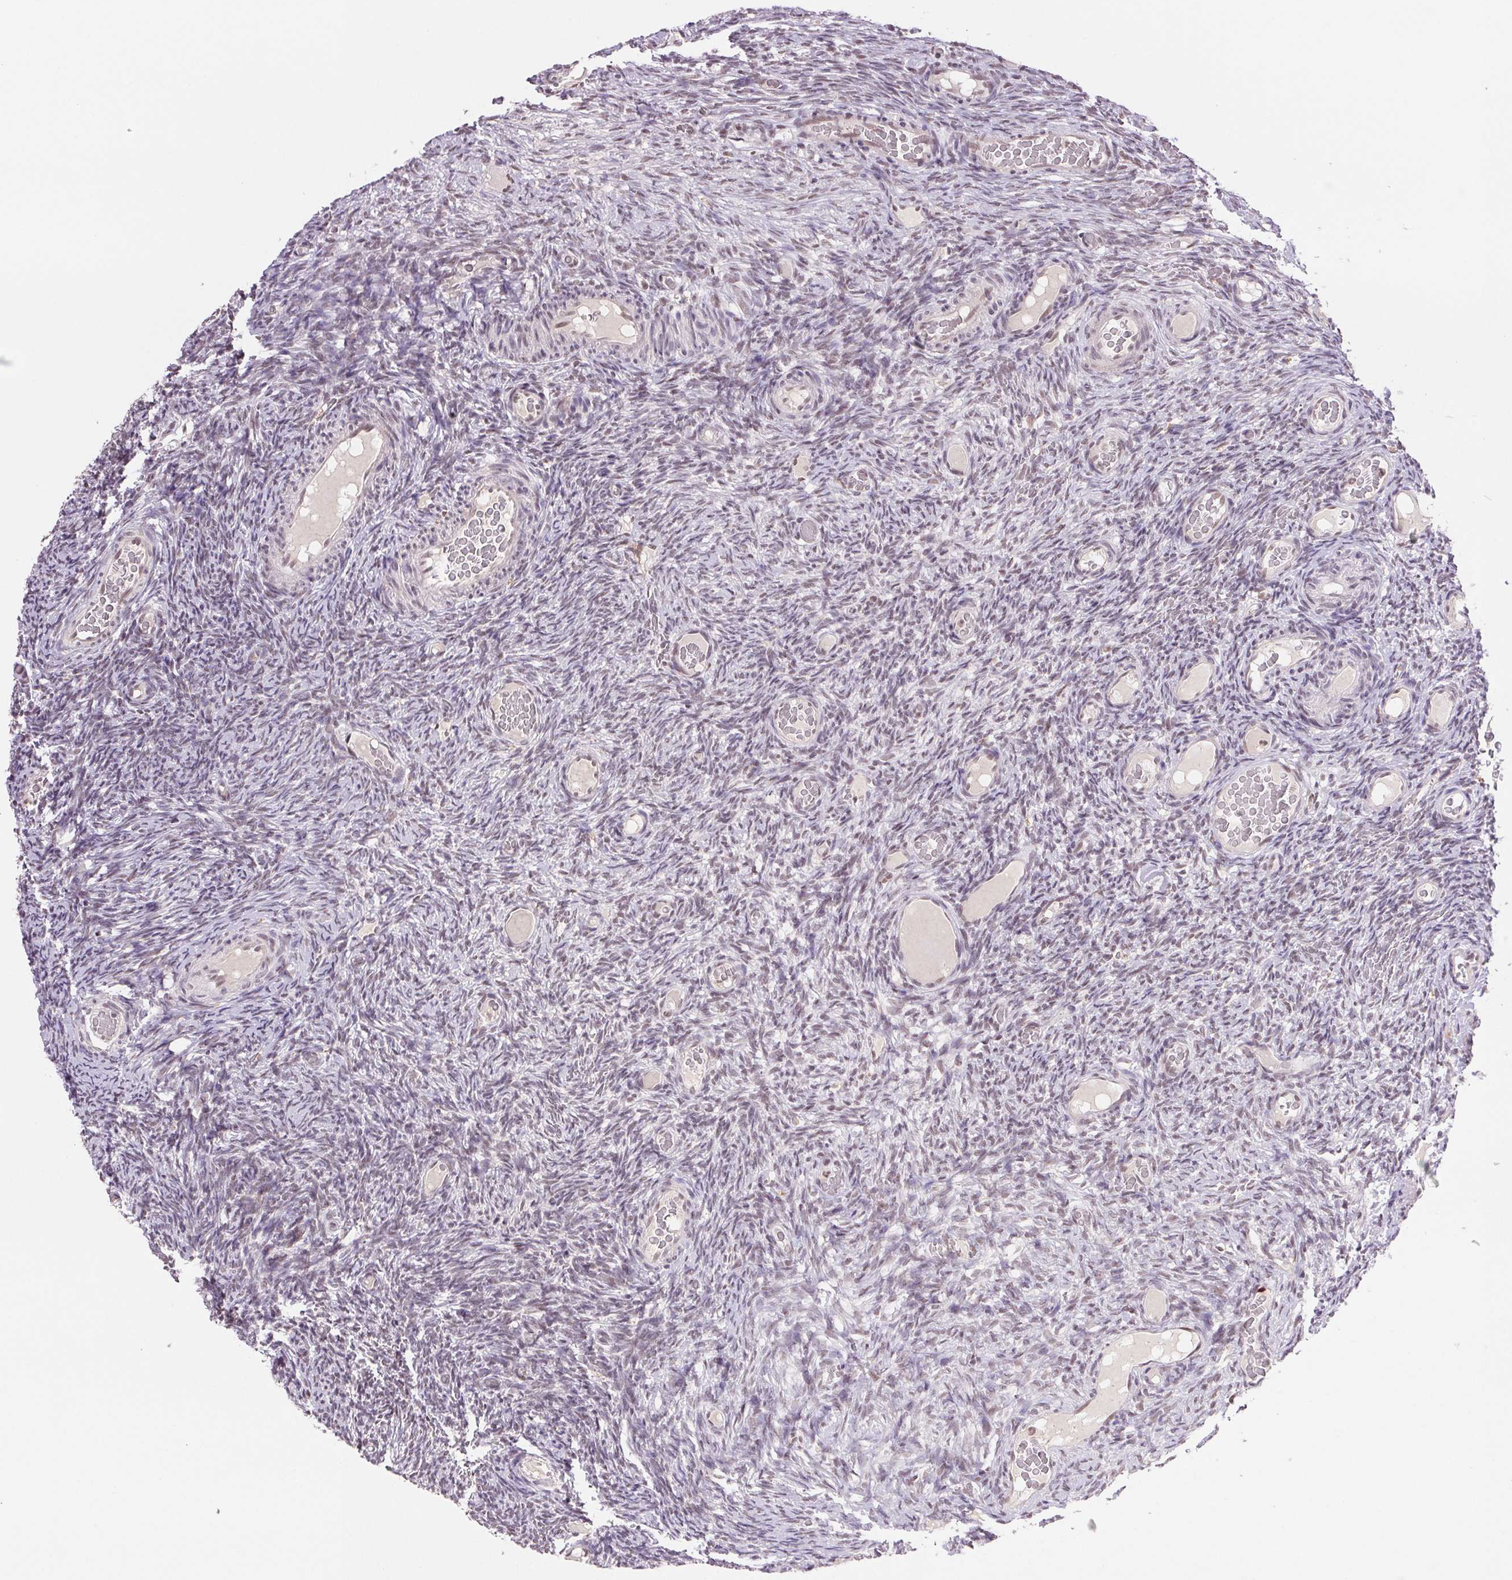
{"staining": {"intensity": "moderate", "quantity": "<25%", "location": "nuclear"}, "tissue": "ovary", "cell_type": "Ovarian stroma cells", "image_type": "normal", "snomed": [{"axis": "morphology", "description": "Normal tissue, NOS"}, {"axis": "topography", "description": "Ovary"}], "caption": "DAB (3,3'-diaminobenzidine) immunohistochemical staining of normal human ovary demonstrates moderate nuclear protein expression in approximately <25% of ovarian stroma cells. (DAB (3,3'-diaminobenzidine) = brown stain, brightfield microscopy at high magnification).", "gene": "PRPF18", "patient": {"sex": "female", "age": 34}}